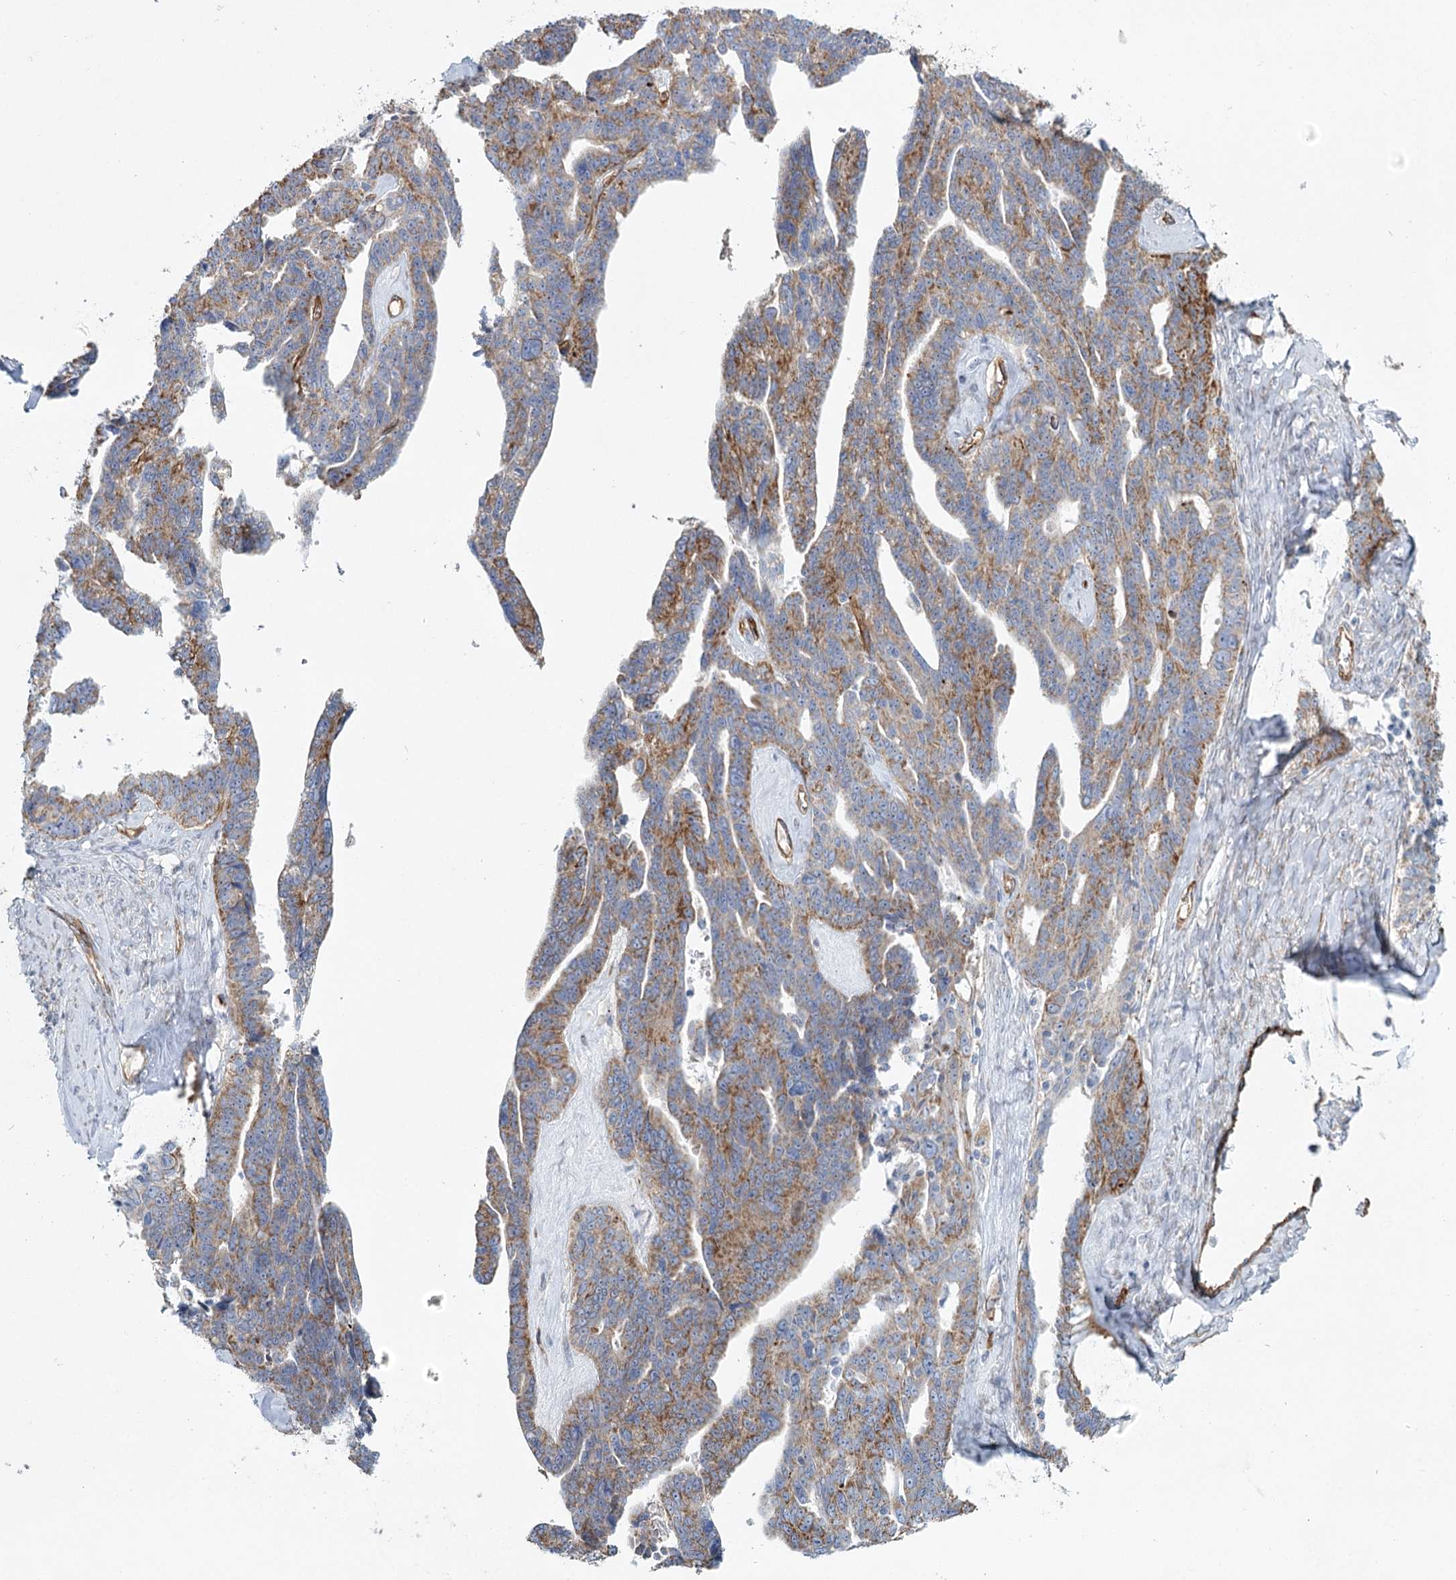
{"staining": {"intensity": "moderate", "quantity": "25%-75%", "location": "cytoplasmic/membranous"}, "tissue": "ovarian cancer", "cell_type": "Tumor cells", "image_type": "cancer", "snomed": [{"axis": "morphology", "description": "Cystadenocarcinoma, serous, NOS"}, {"axis": "topography", "description": "Ovary"}], "caption": "Immunohistochemistry (IHC) (DAB (3,3'-diaminobenzidine)) staining of human ovarian cancer (serous cystadenocarcinoma) reveals moderate cytoplasmic/membranous protein positivity in about 25%-75% of tumor cells.", "gene": "TMEM164", "patient": {"sex": "female", "age": 79}}